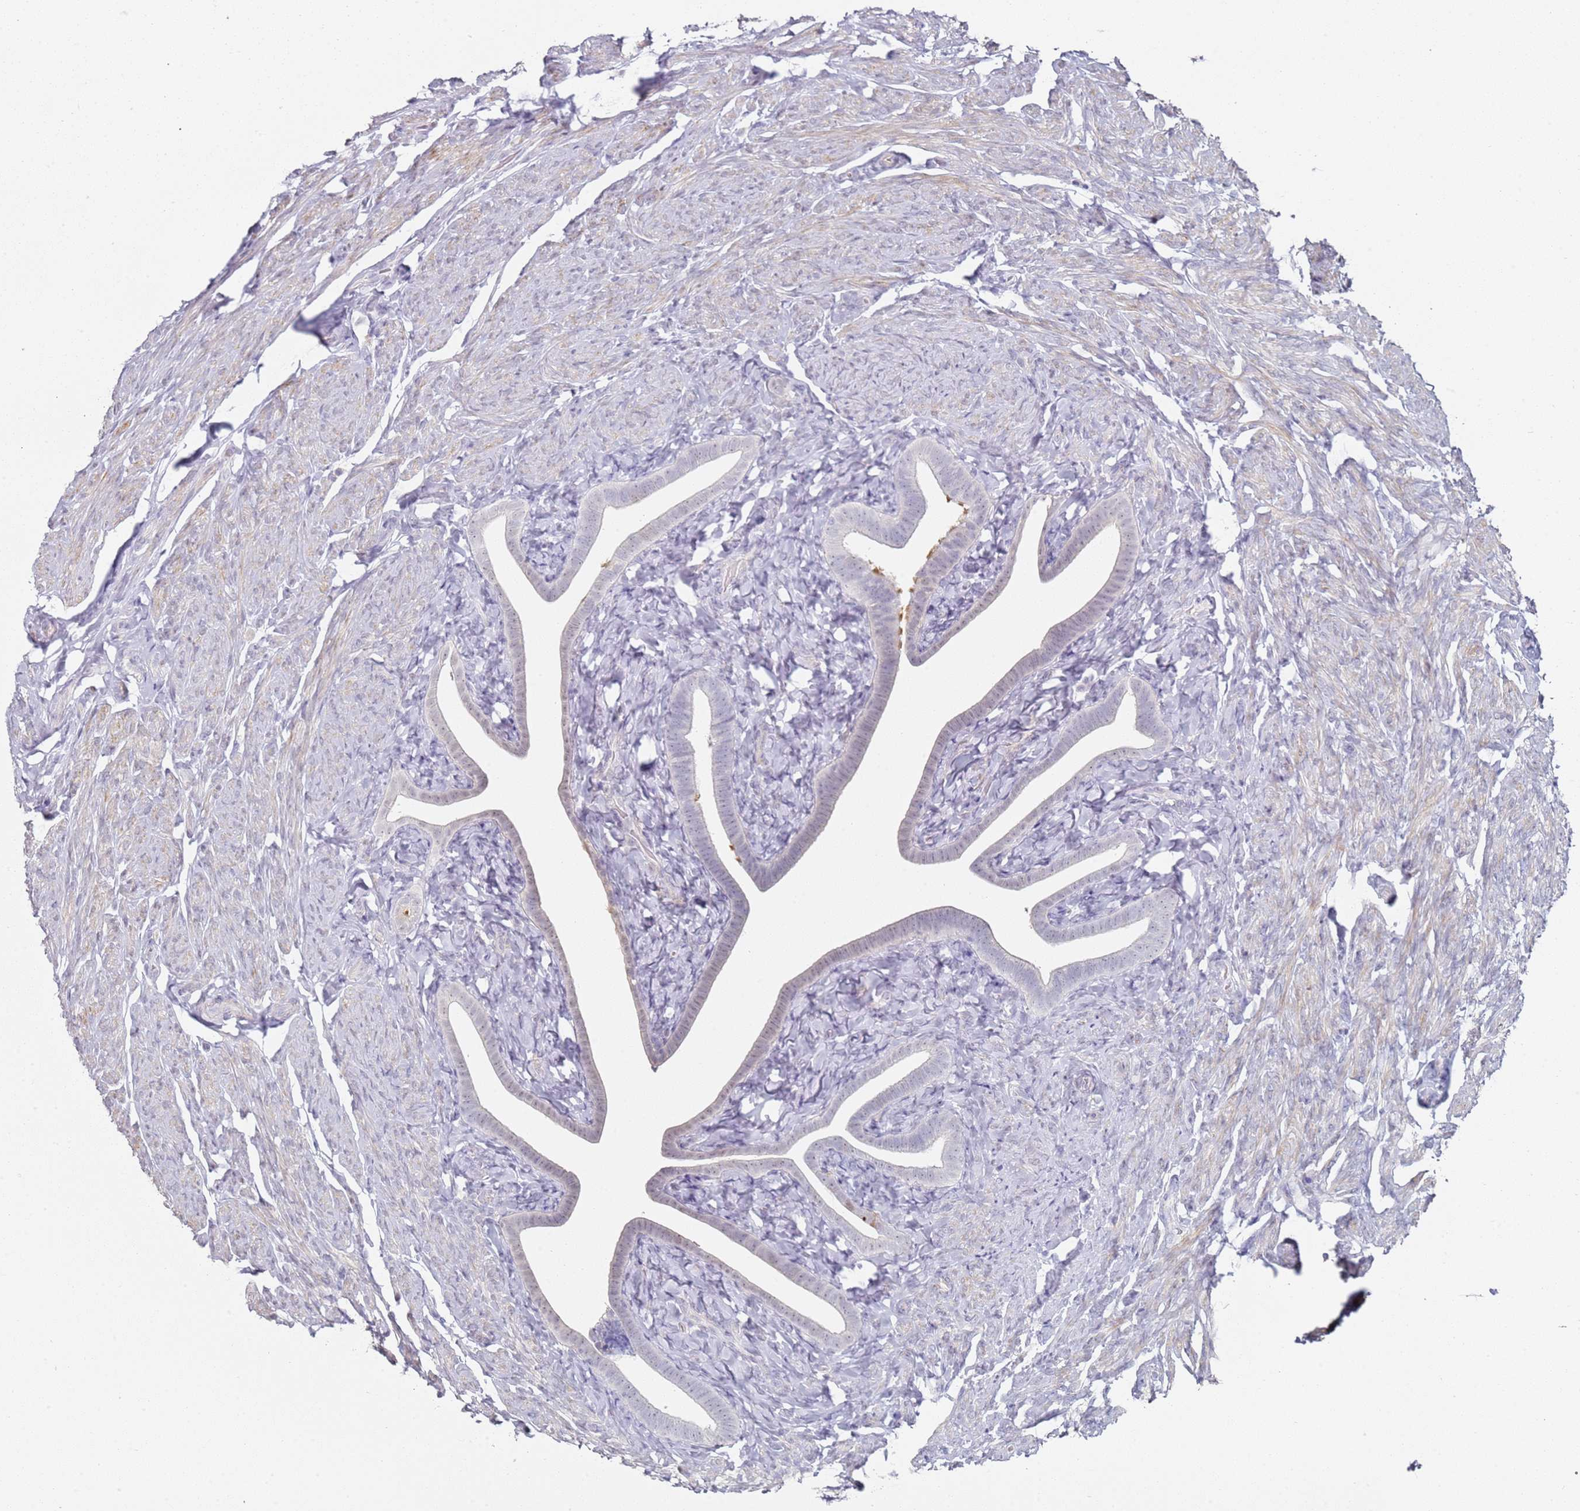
{"staining": {"intensity": "moderate", "quantity": "<25%", "location": "cytoplasmic/membranous"}, "tissue": "fallopian tube", "cell_type": "Glandular cells", "image_type": "normal", "snomed": [{"axis": "morphology", "description": "Normal tissue, NOS"}, {"axis": "topography", "description": "Fallopian tube"}], "caption": "Protein staining of unremarkable fallopian tube shows moderate cytoplasmic/membranous expression in approximately <25% of glandular cells.", "gene": "DNAH11", "patient": {"sex": "female", "age": 69}}